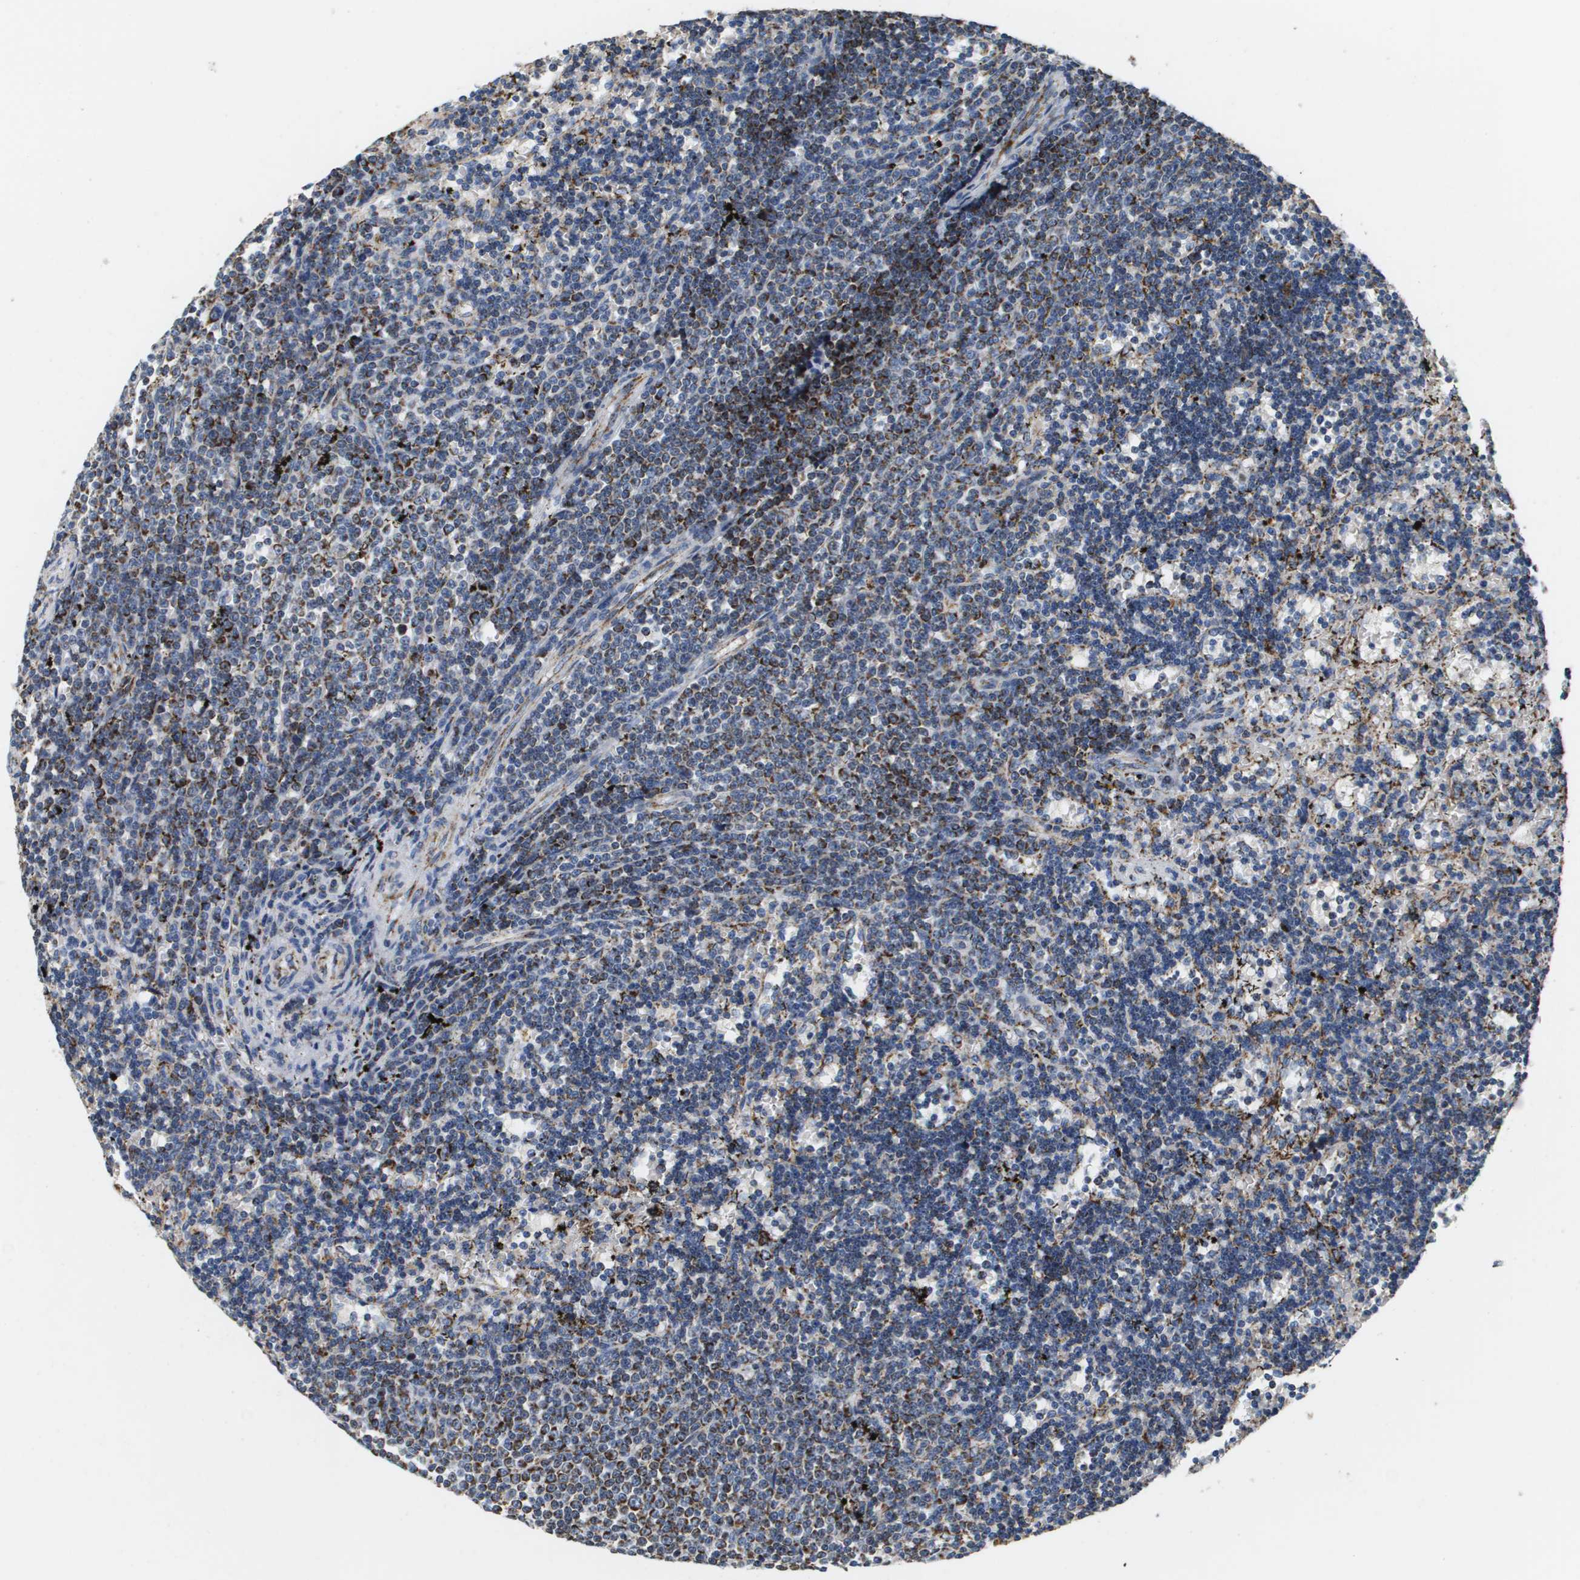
{"staining": {"intensity": "strong", "quantity": "25%-75%", "location": "cytoplasmic/membranous"}, "tissue": "lymphoma", "cell_type": "Tumor cells", "image_type": "cancer", "snomed": [{"axis": "morphology", "description": "Malignant lymphoma, non-Hodgkin's type, Low grade"}, {"axis": "topography", "description": "Spleen"}], "caption": "A brown stain highlights strong cytoplasmic/membranous expression of a protein in malignant lymphoma, non-Hodgkin's type (low-grade) tumor cells.", "gene": "ATP5F1B", "patient": {"sex": "male", "age": 60}}